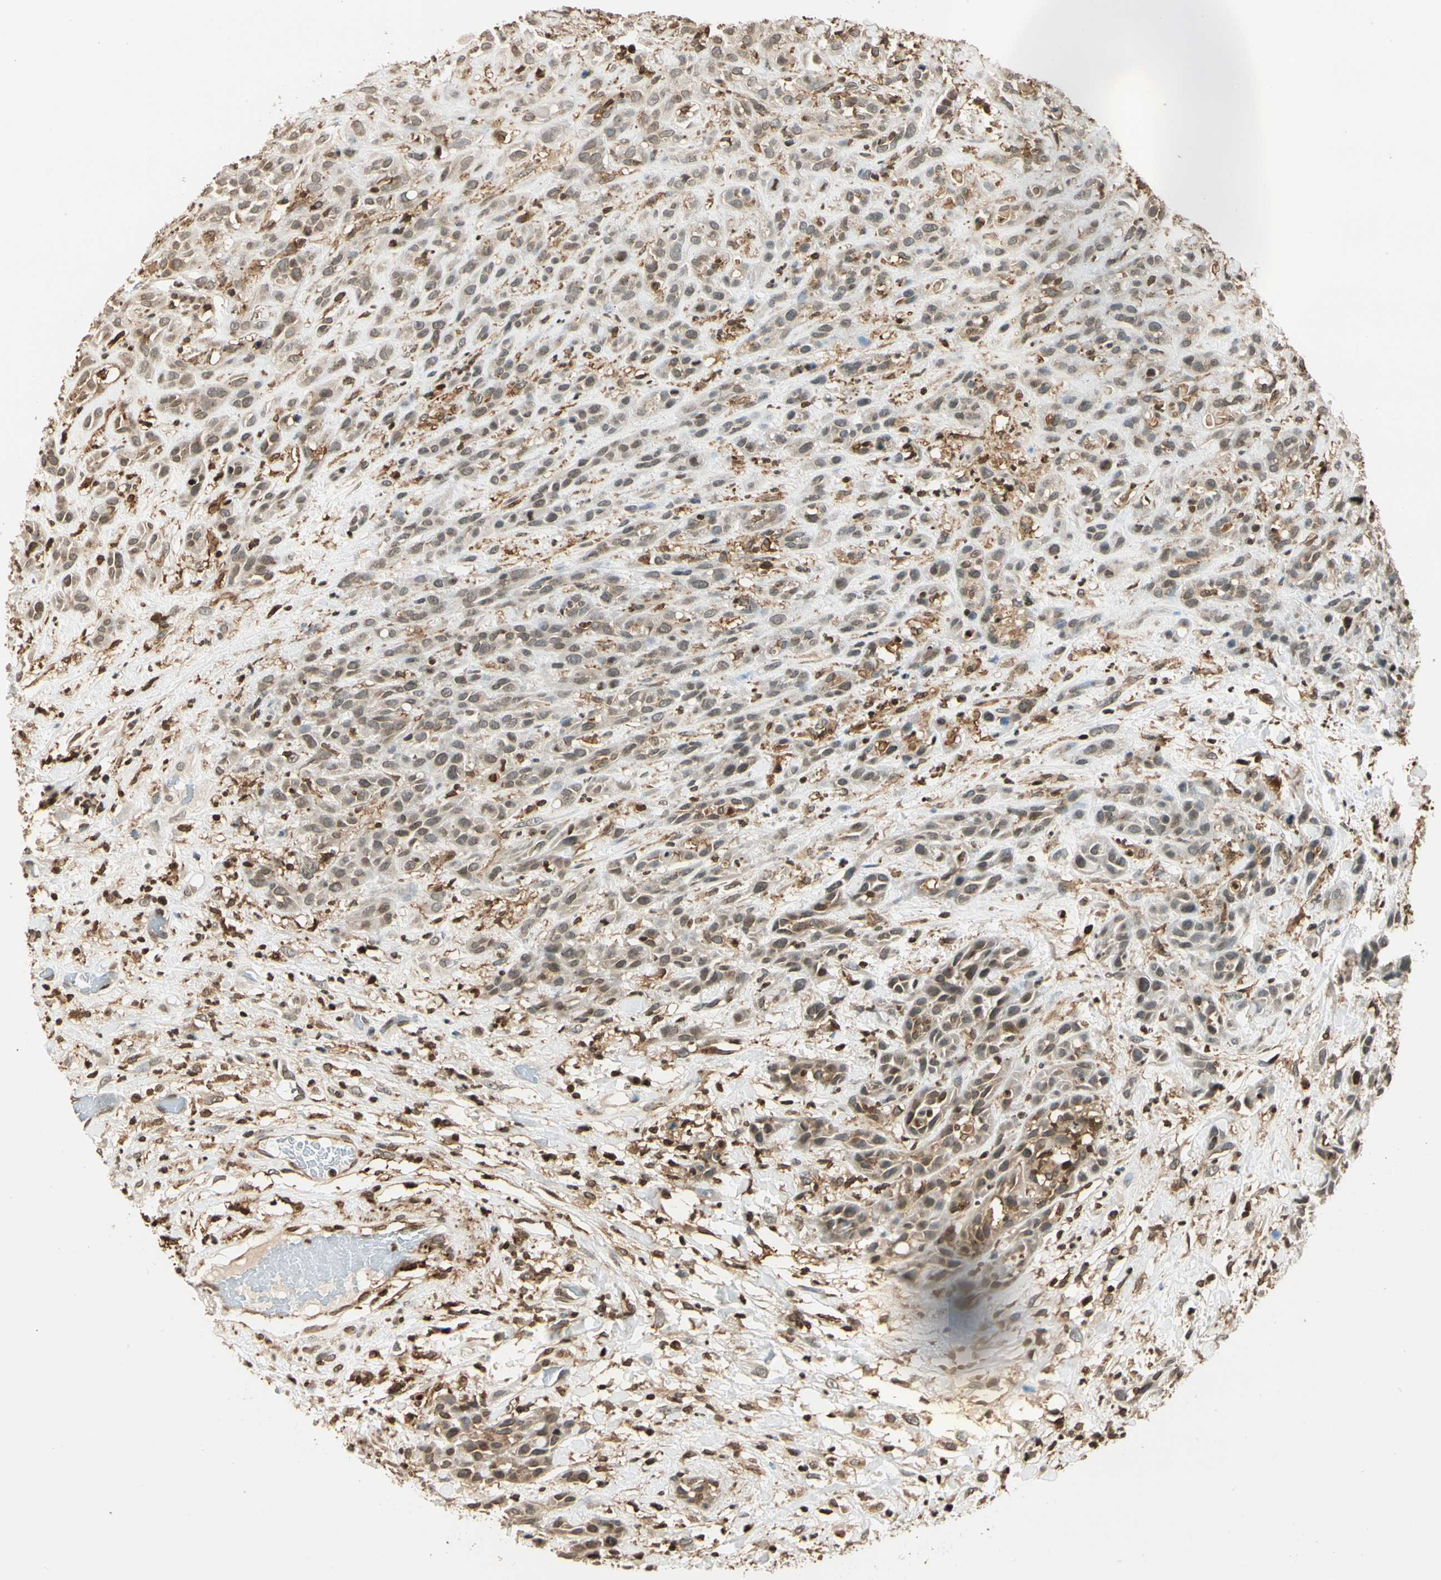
{"staining": {"intensity": "weak", "quantity": ">75%", "location": "cytoplasmic/membranous,nuclear"}, "tissue": "head and neck cancer", "cell_type": "Tumor cells", "image_type": "cancer", "snomed": [{"axis": "morphology", "description": "Normal tissue, NOS"}, {"axis": "morphology", "description": "Squamous cell carcinoma, NOS"}, {"axis": "topography", "description": "Cartilage tissue"}, {"axis": "topography", "description": "Head-Neck"}], "caption": "A micrograph of head and neck cancer stained for a protein shows weak cytoplasmic/membranous and nuclear brown staining in tumor cells.", "gene": "FER", "patient": {"sex": "male", "age": 62}}